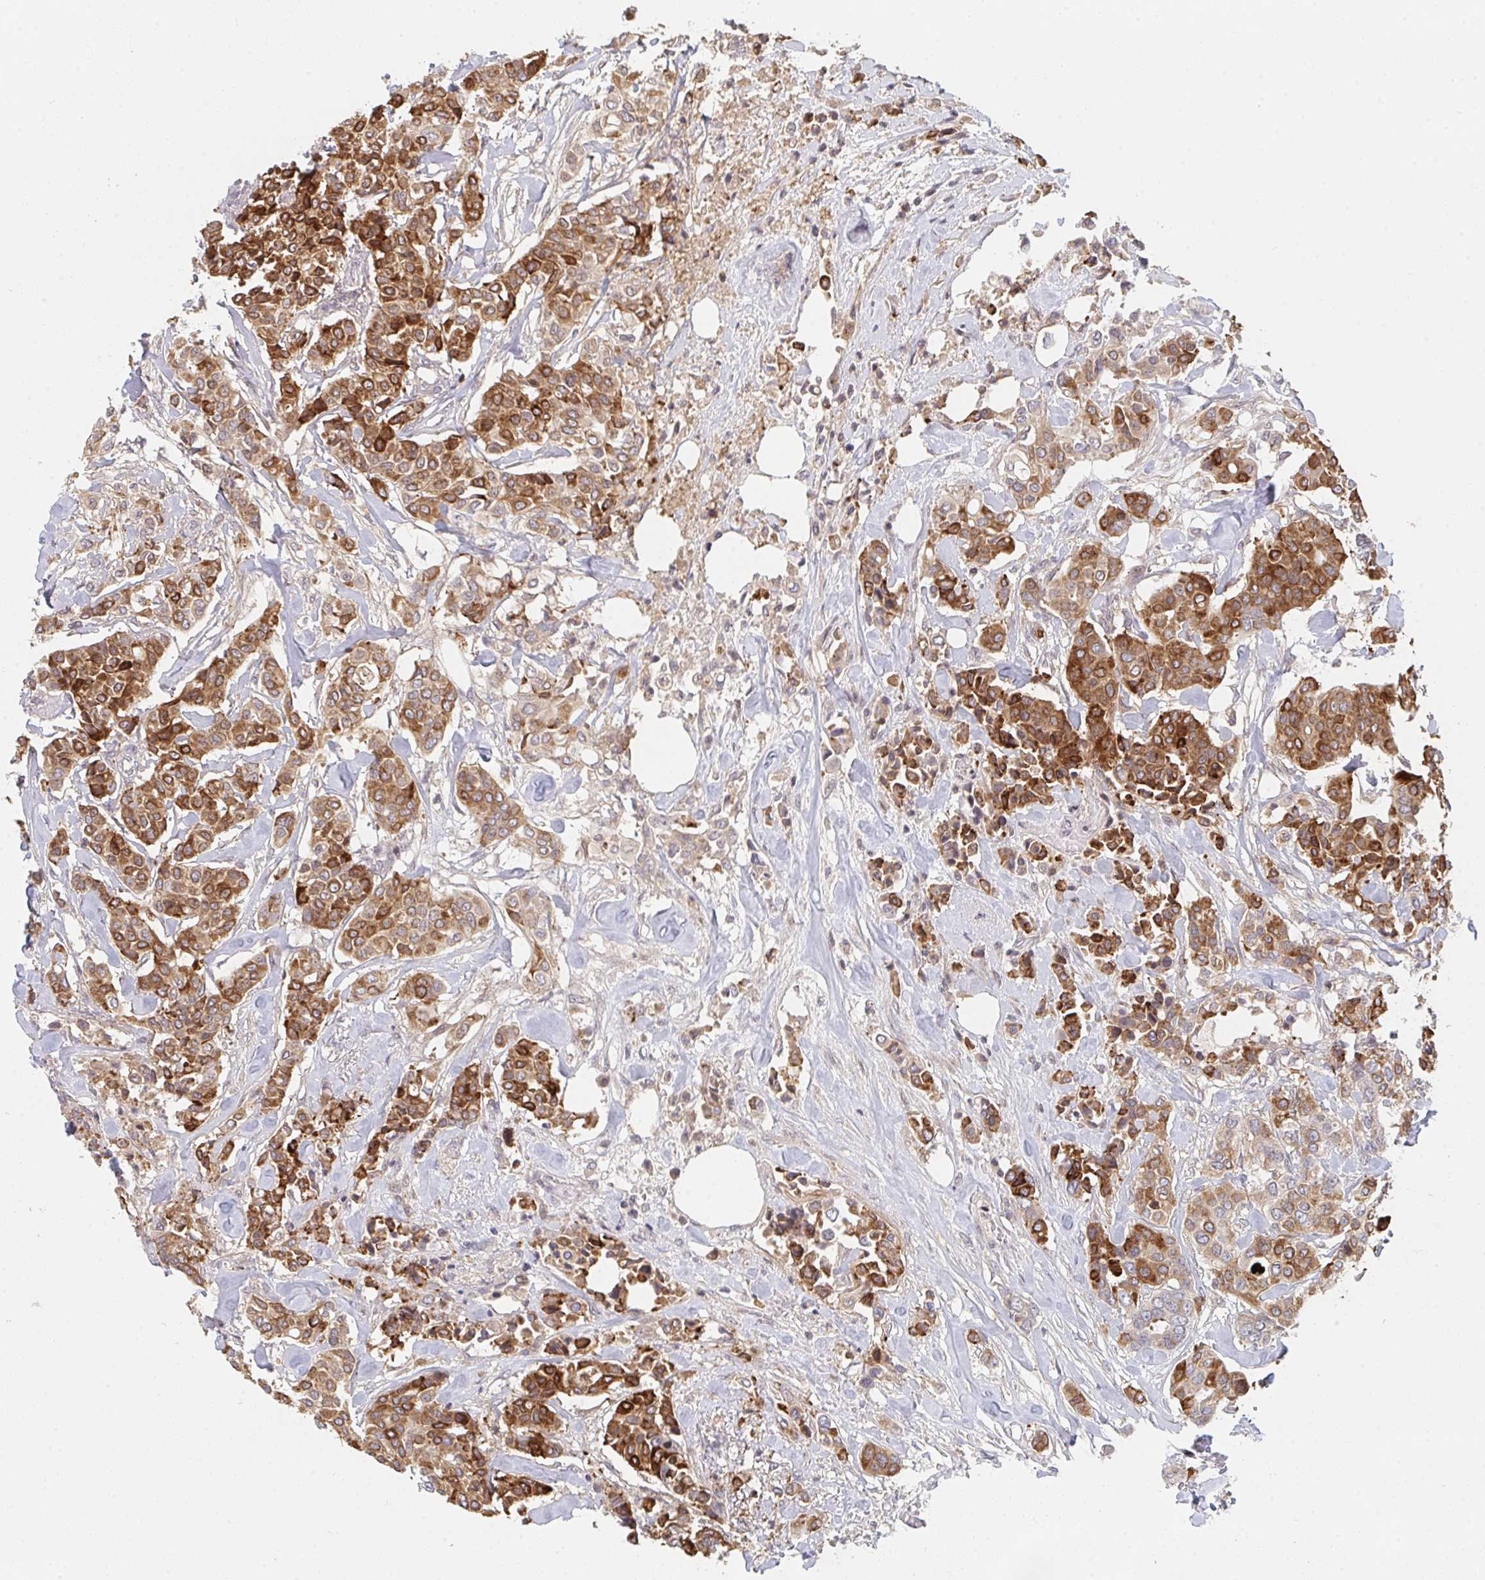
{"staining": {"intensity": "strong", "quantity": "25%-75%", "location": "cytoplasmic/membranous"}, "tissue": "breast cancer", "cell_type": "Tumor cells", "image_type": "cancer", "snomed": [{"axis": "morphology", "description": "Lobular carcinoma"}, {"axis": "topography", "description": "Breast"}], "caption": "Brown immunohistochemical staining in lobular carcinoma (breast) reveals strong cytoplasmic/membranous positivity in about 25%-75% of tumor cells.", "gene": "DCST1", "patient": {"sex": "female", "age": 51}}